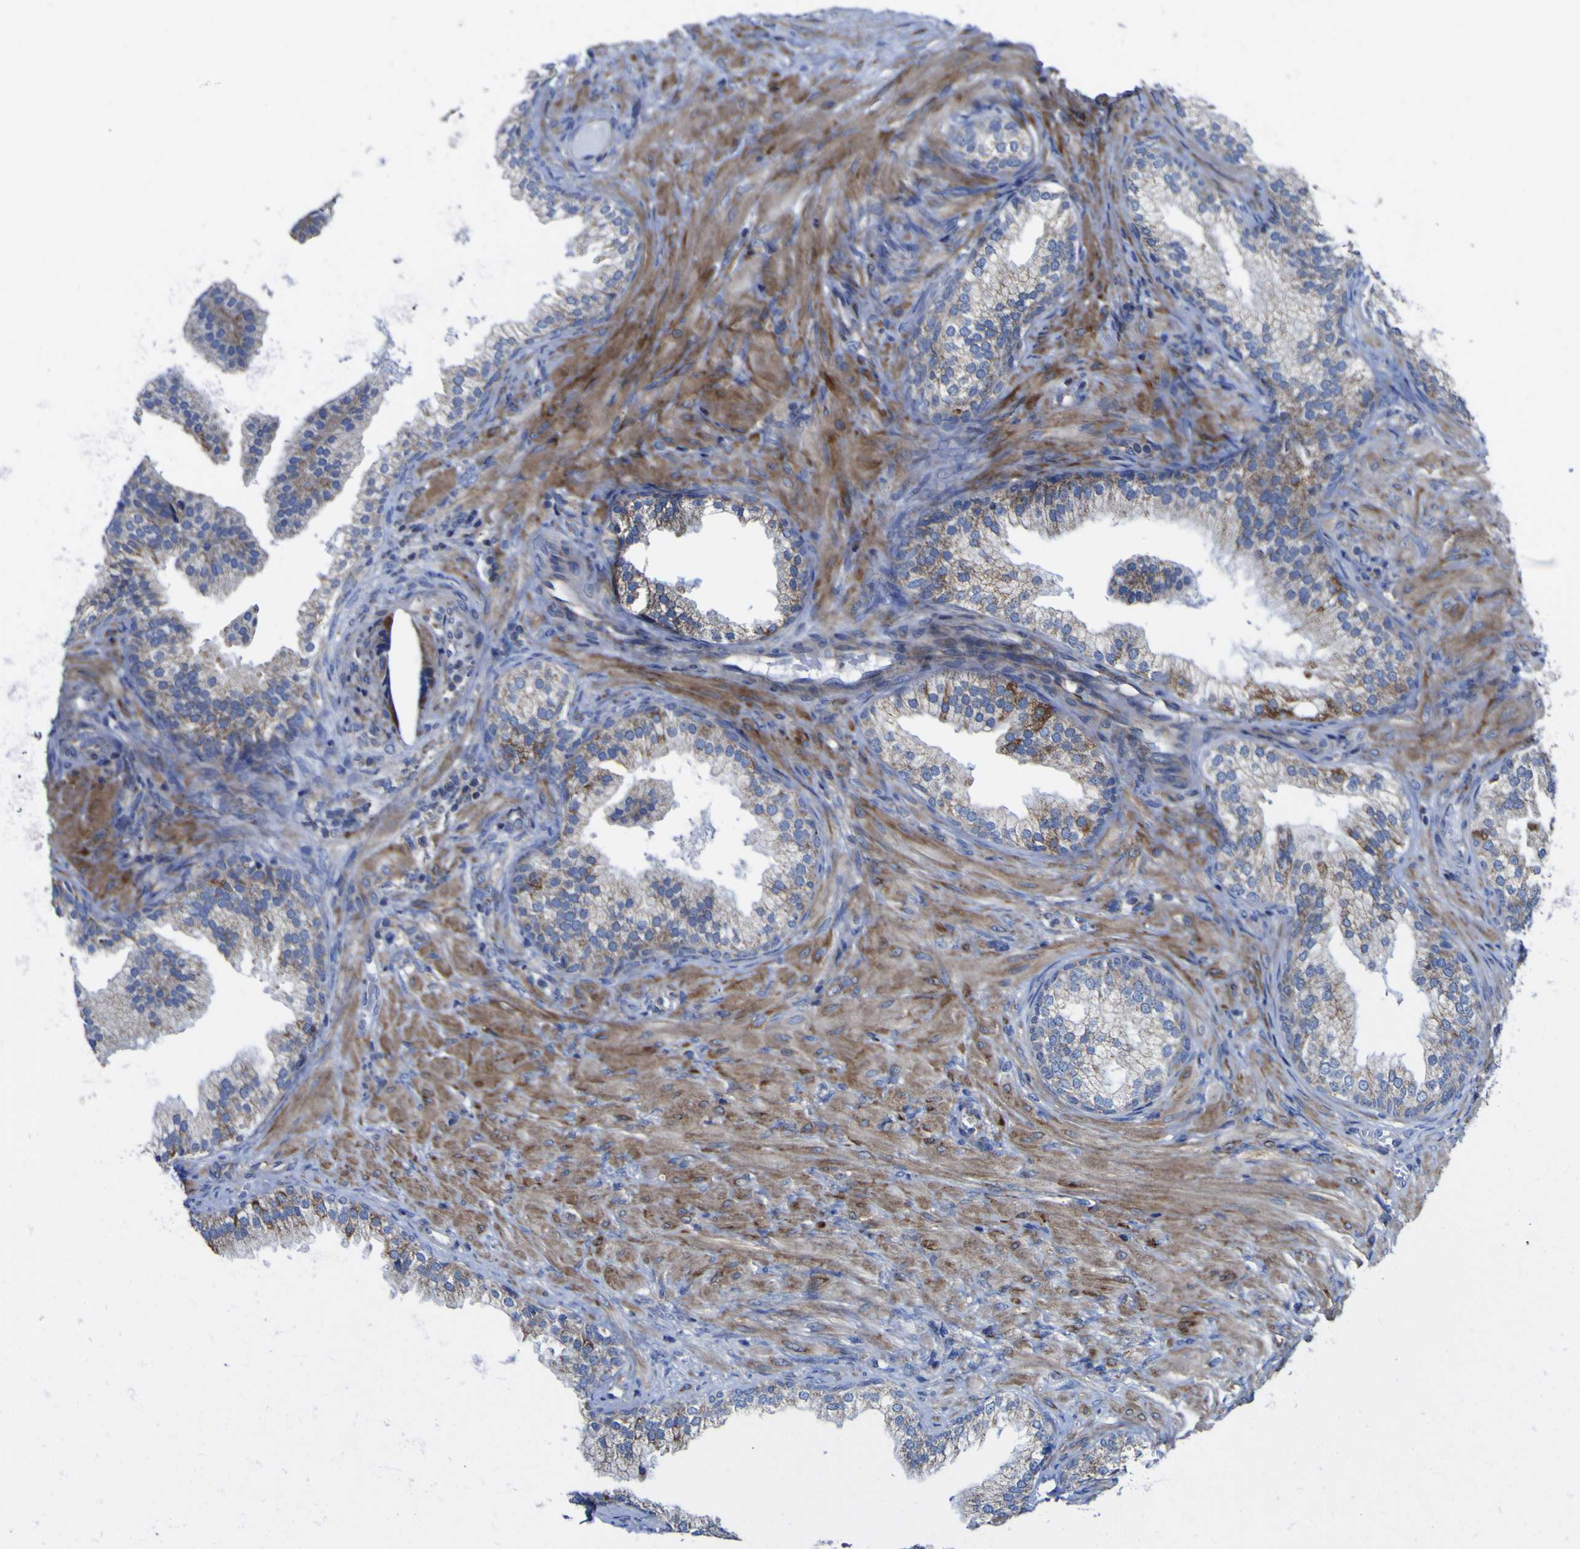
{"staining": {"intensity": "strong", "quantity": "25%-75%", "location": "cytoplasmic/membranous"}, "tissue": "prostate", "cell_type": "Glandular cells", "image_type": "normal", "snomed": [{"axis": "morphology", "description": "Normal tissue, NOS"}, {"axis": "topography", "description": "Prostate"}], "caption": "An immunohistochemistry (IHC) photomicrograph of normal tissue is shown. Protein staining in brown highlights strong cytoplasmic/membranous positivity in prostate within glandular cells.", "gene": "CCDC90B", "patient": {"sex": "male", "age": 76}}